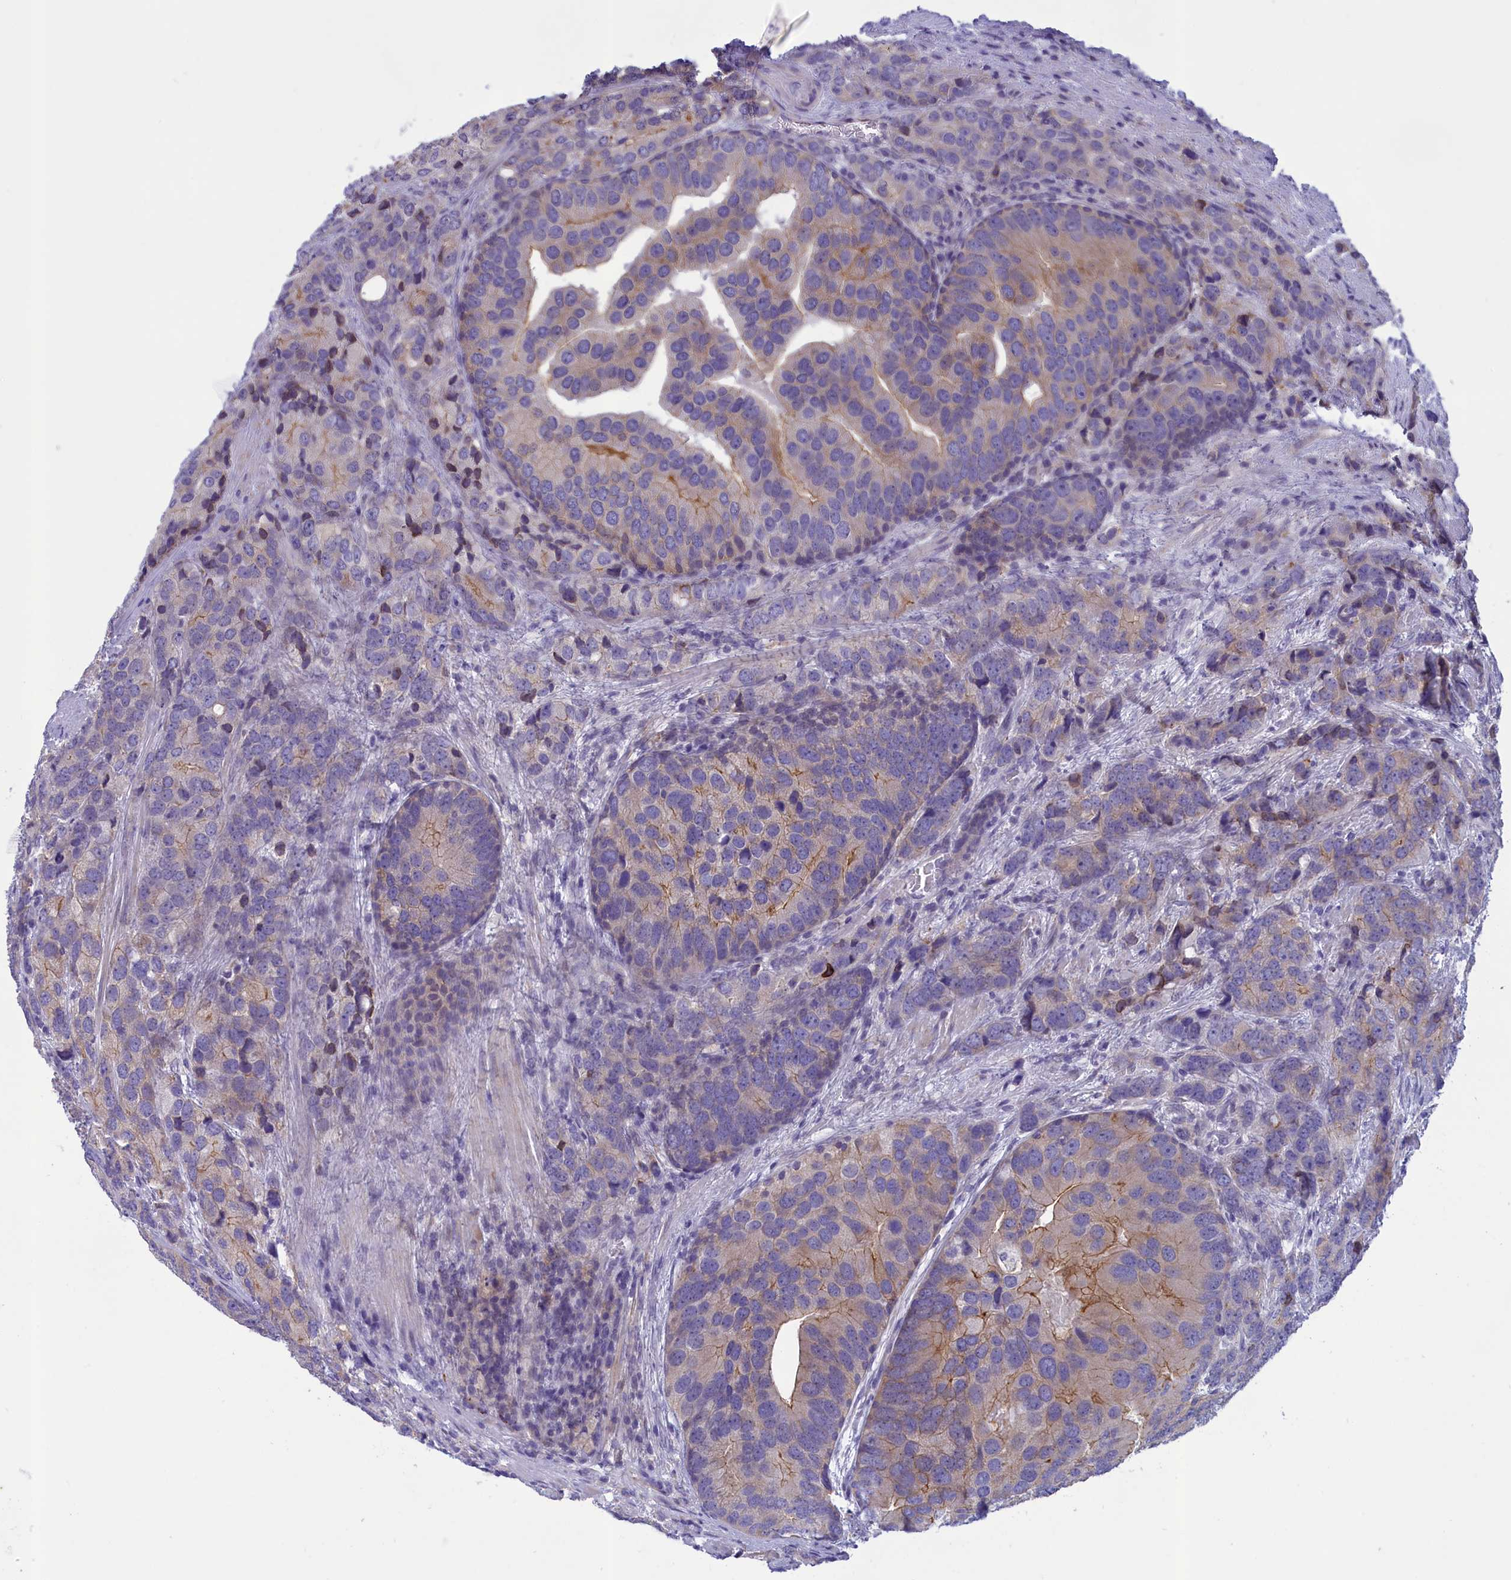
{"staining": {"intensity": "weak", "quantity": "<25%", "location": "cytoplasmic/membranous"}, "tissue": "prostate cancer", "cell_type": "Tumor cells", "image_type": "cancer", "snomed": [{"axis": "morphology", "description": "Adenocarcinoma, High grade"}, {"axis": "topography", "description": "Prostate"}], "caption": "Tumor cells are negative for brown protein staining in prostate cancer.", "gene": "CORO2A", "patient": {"sex": "male", "age": 62}}